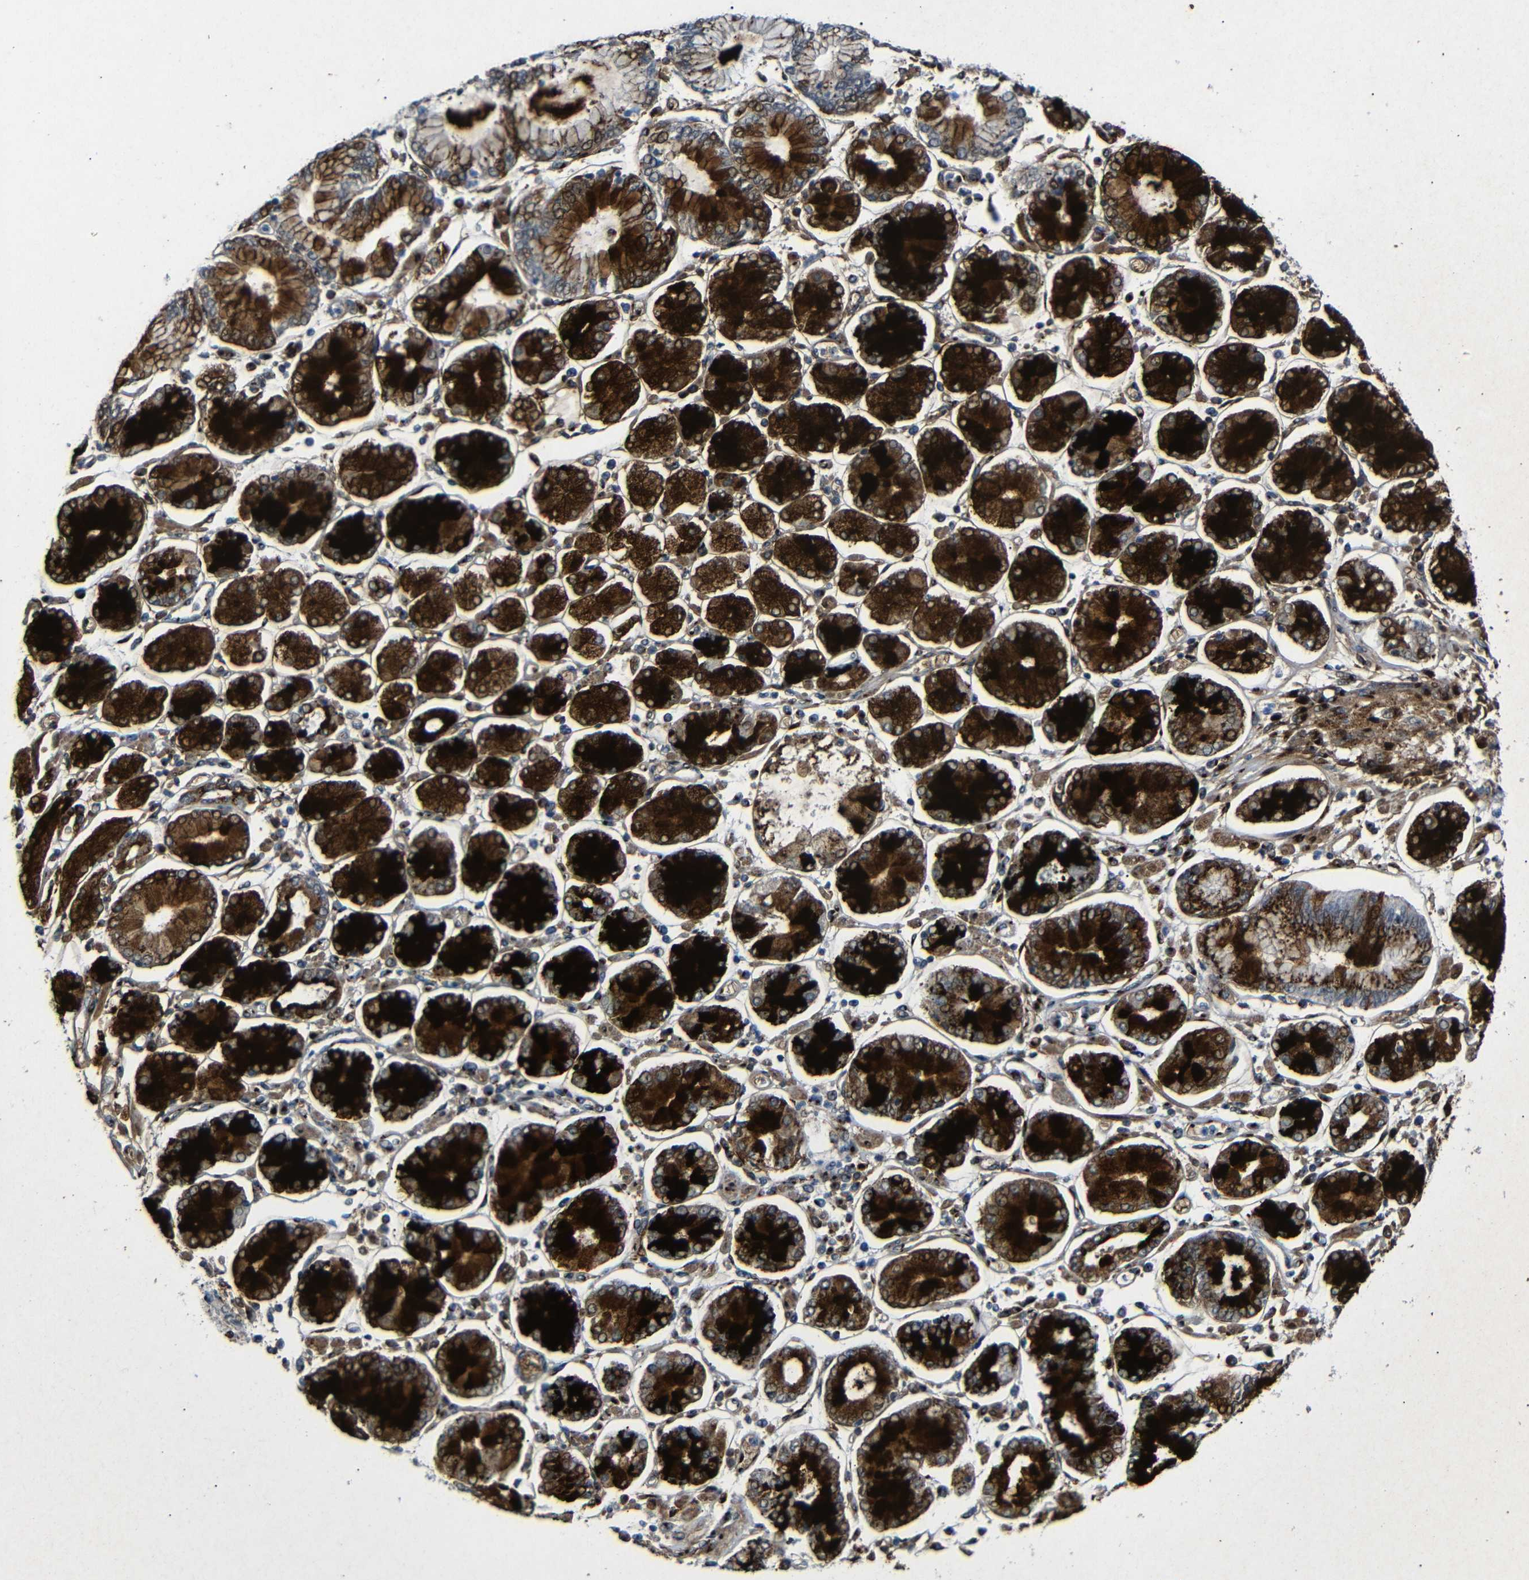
{"staining": {"intensity": "strong", "quantity": ">75%", "location": "cytoplasmic/membranous"}, "tissue": "stomach cancer", "cell_type": "Tumor cells", "image_type": "cancer", "snomed": [{"axis": "morphology", "description": "Adenocarcinoma, NOS"}, {"axis": "topography", "description": "Stomach"}], "caption": "Human stomach cancer stained with a brown dye reveals strong cytoplasmic/membranous positive expression in about >75% of tumor cells.", "gene": "TGOLN2", "patient": {"sex": "male", "age": 76}}